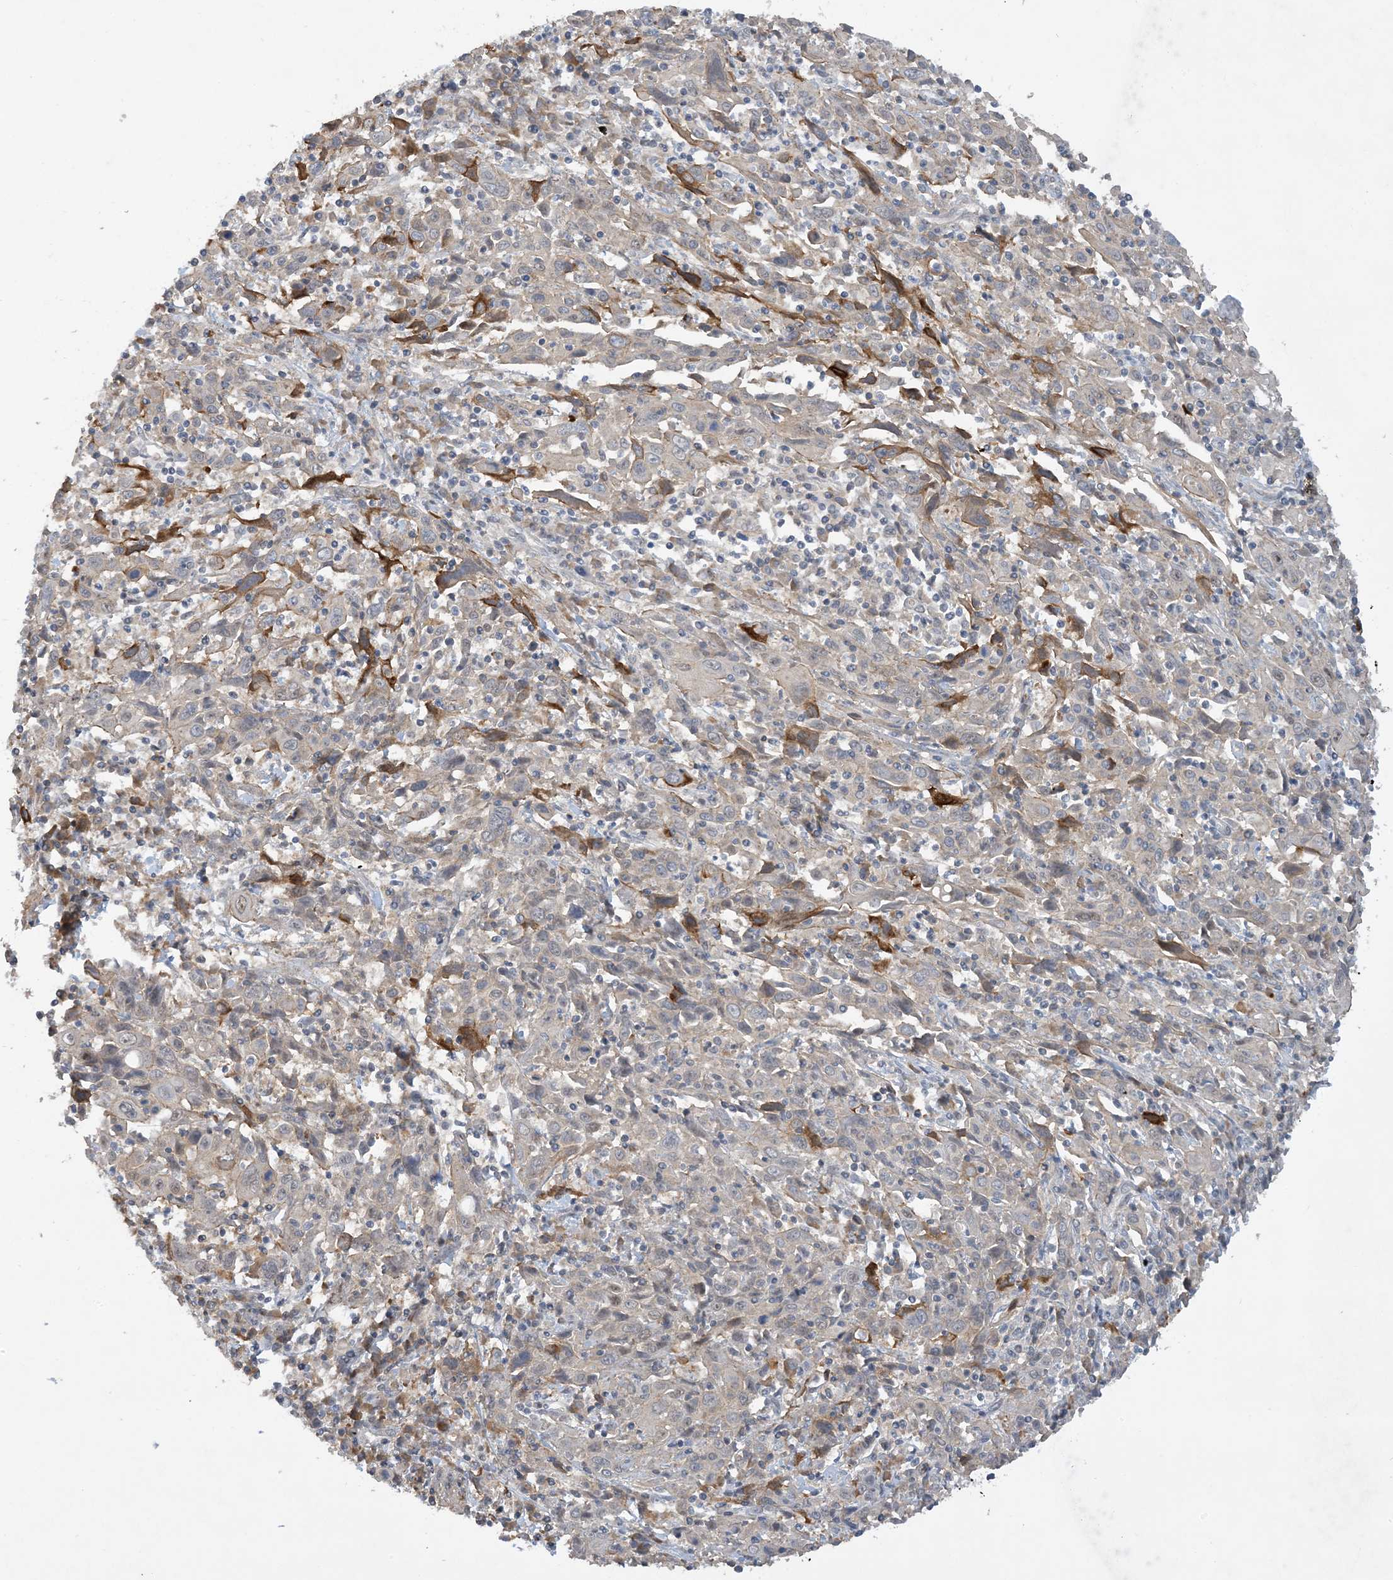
{"staining": {"intensity": "moderate", "quantity": "<25%", "location": "cytoplasmic/membranous"}, "tissue": "cervical cancer", "cell_type": "Tumor cells", "image_type": "cancer", "snomed": [{"axis": "morphology", "description": "Squamous cell carcinoma, NOS"}, {"axis": "topography", "description": "Cervix"}], "caption": "The micrograph displays a brown stain indicating the presence of a protein in the cytoplasmic/membranous of tumor cells in cervical cancer.", "gene": "UBE2E1", "patient": {"sex": "female", "age": 46}}